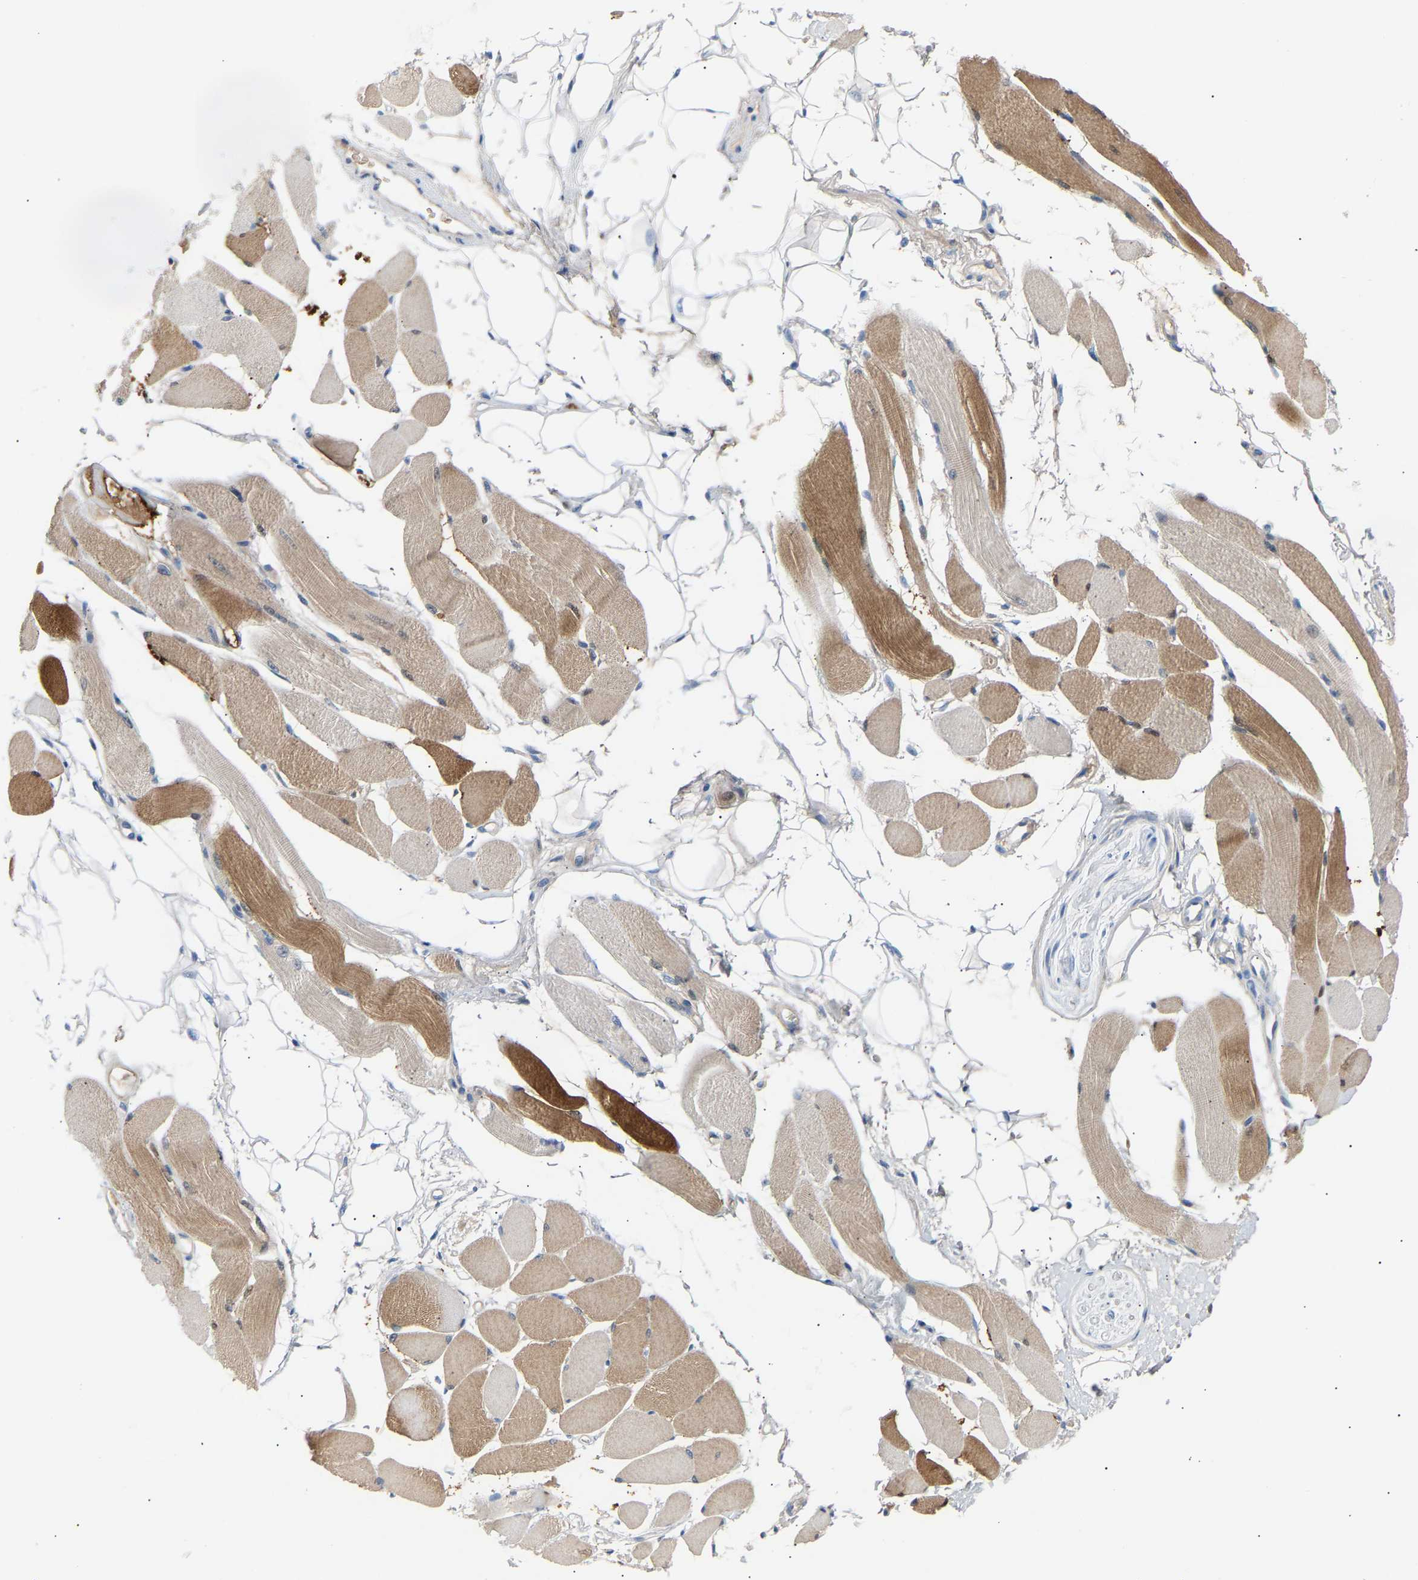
{"staining": {"intensity": "moderate", "quantity": "25%-75%", "location": "cytoplasmic/membranous"}, "tissue": "skeletal muscle", "cell_type": "Myocytes", "image_type": "normal", "snomed": [{"axis": "morphology", "description": "Normal tissue, NOS"}, {"axis": "topography", "description": "Skeletal muscle"}, {"axis": "topography", "description": "Peripheral nerve tissue"}], "caption": "Human skeletal muscle stained with a brown dye reveals moderate cytoplasmic/membranous positive expression in approximately 25%-75% of myocytes.", "gene": "PEX1", "patient": {"sex": "female", "age": 84}}